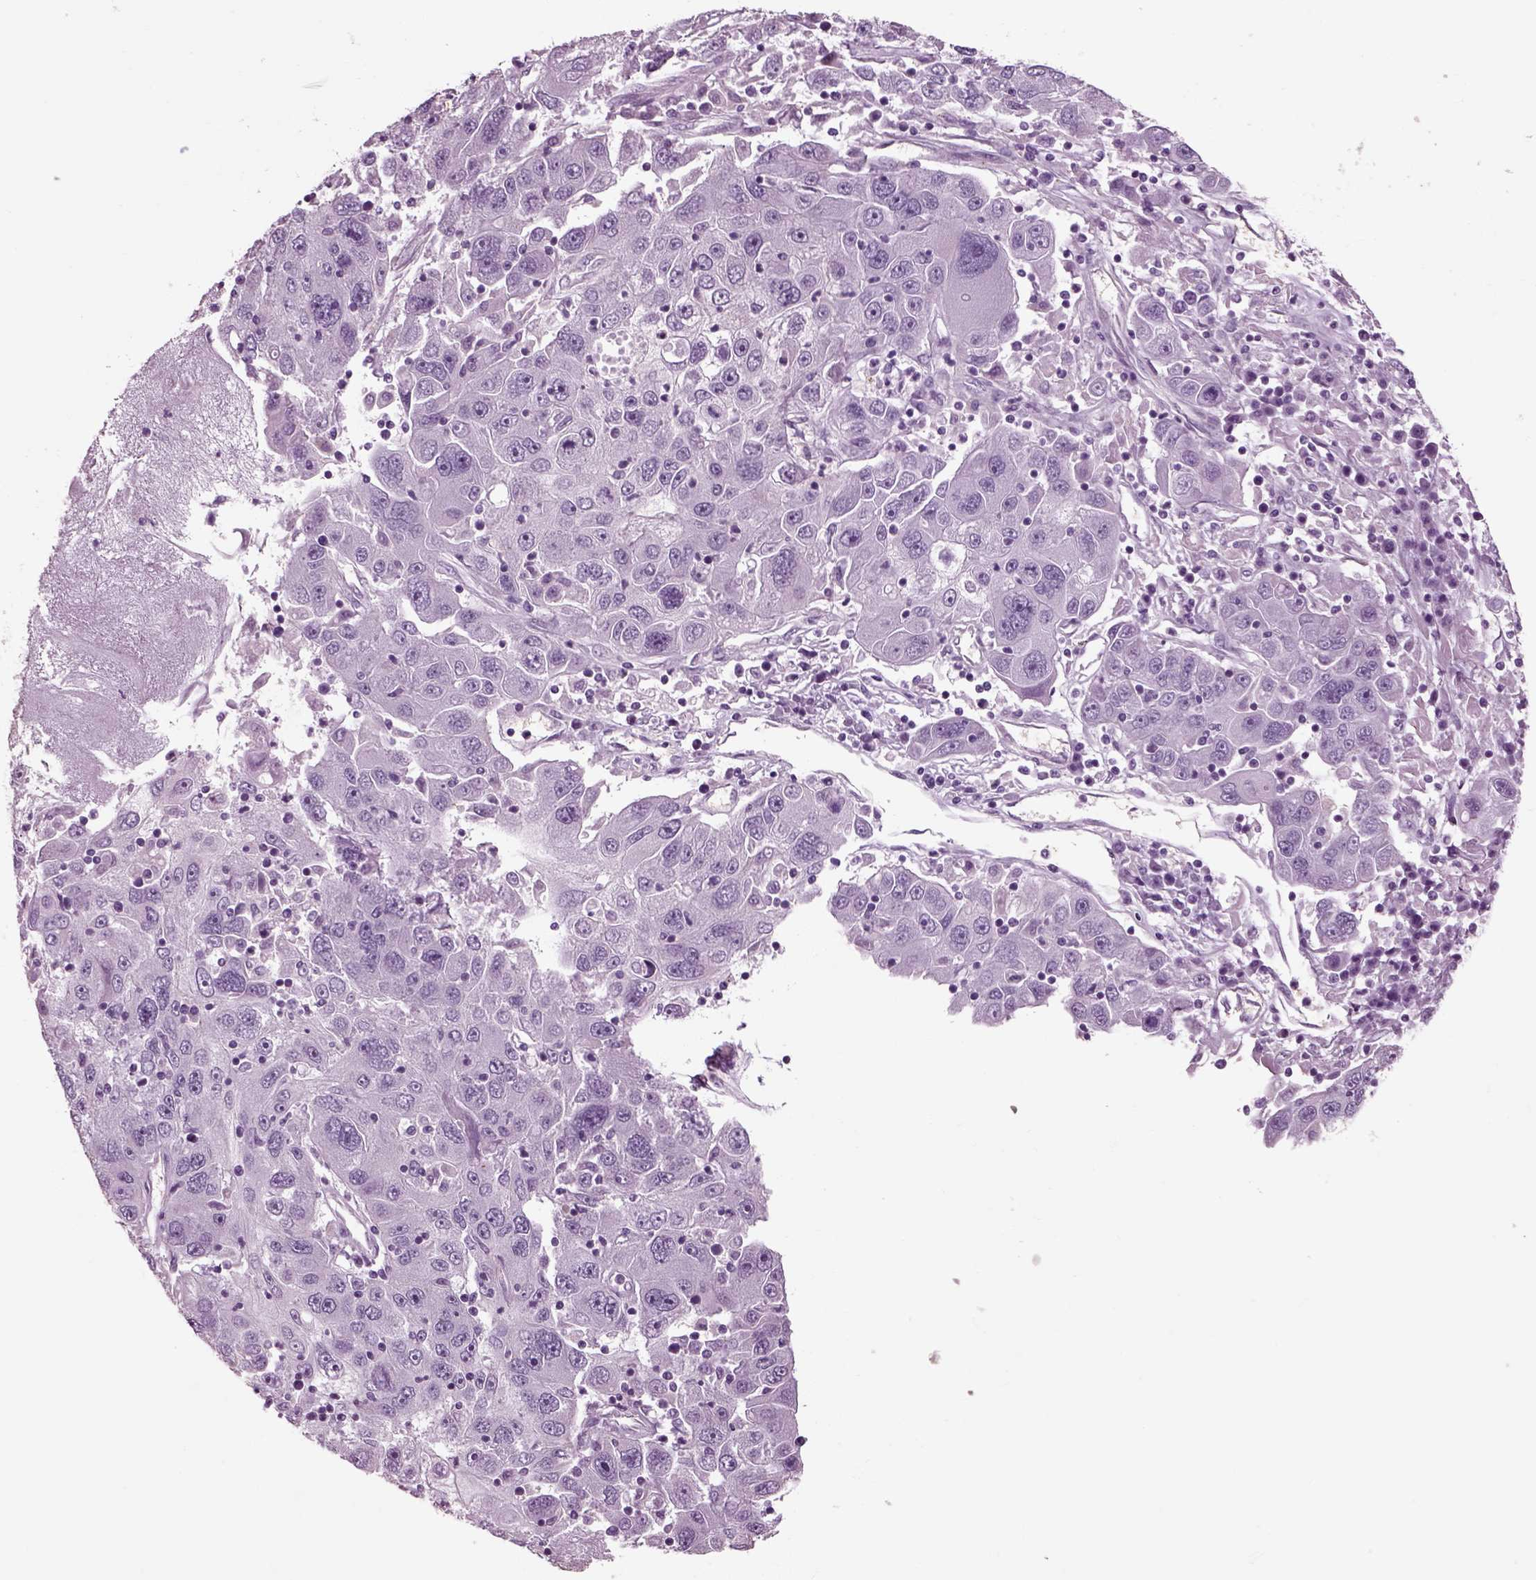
{"staining": {"intensity": "negative", "quantity": "none", "location": "none"}, "tissue": "stomach cancer", "cell_type": "Tumor cells", "image_type": "cancer", "snomed": [{"axis": "morphology", "description": "Adenocarcinoma, NOS"}, {"axis": "topography", "description": "Stomach"}], "caption": "An immunohistochemistry (IHC) micrograph of stomach adenocarcinoma is shown. There is no staining in tumor cells of stomach adenocarcinoma.", "gene": "CHGB", "patient": {"sex": "male", "age": 56}}